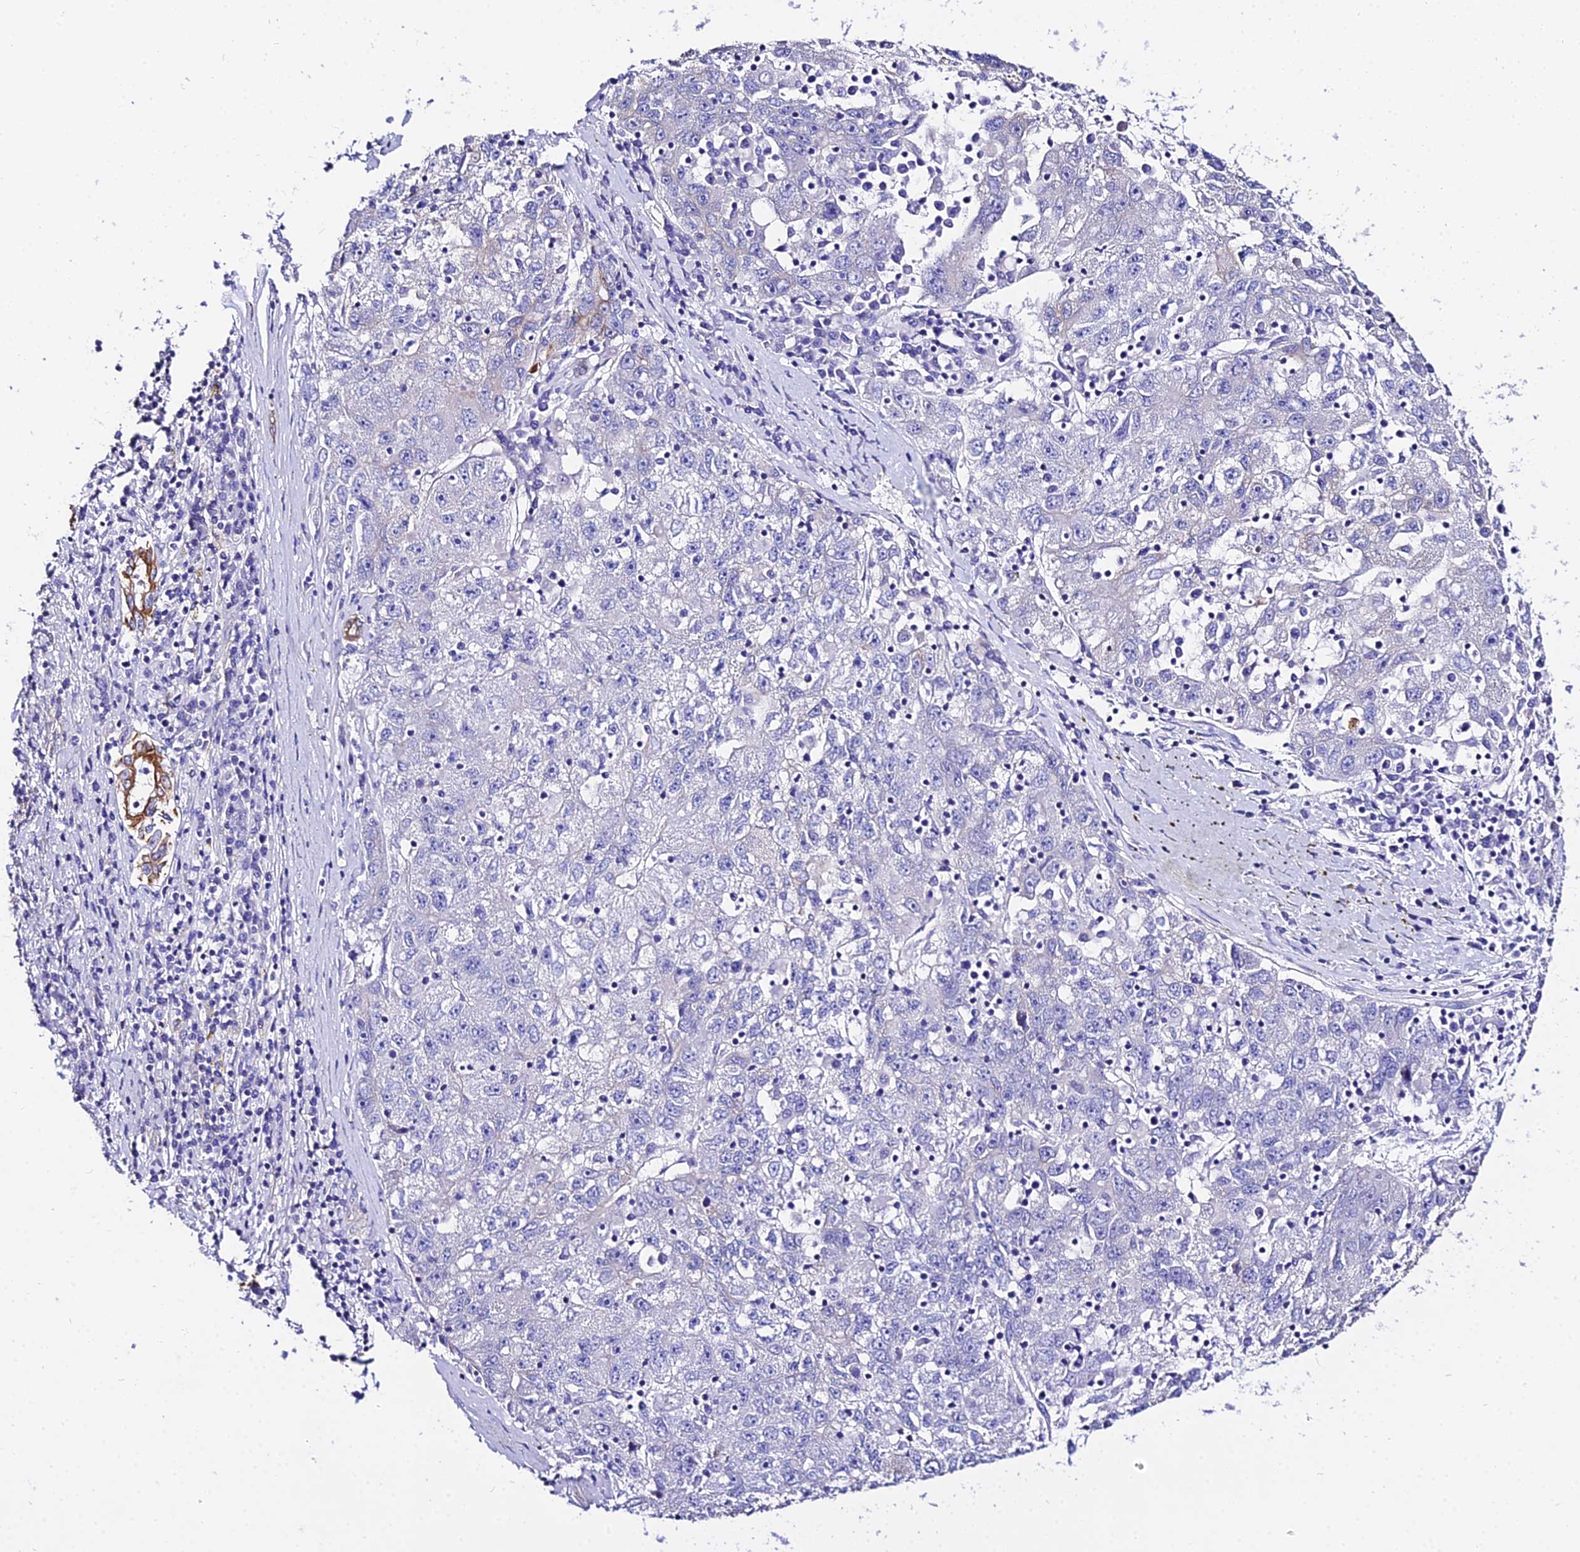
{"staining": {"intensity": "negative", "quantity": "none", "location": "none"}, "tissue": "liver cancer", "cell_type": "Tumor cells", "image_type": "cancer", "snomed": [{"axis": "morphology", "description": "Carcinoma, Hepatocellular, NOS"}, {"axis": "topography", "description": "Liver"}], "caption": "DAB immunohistochemical staining of hepatocellular carcinoma (liver) shows no significant staining in tumor cells.", "gene": "DAW1", "patient": {"sex": "male", "age": 49}}